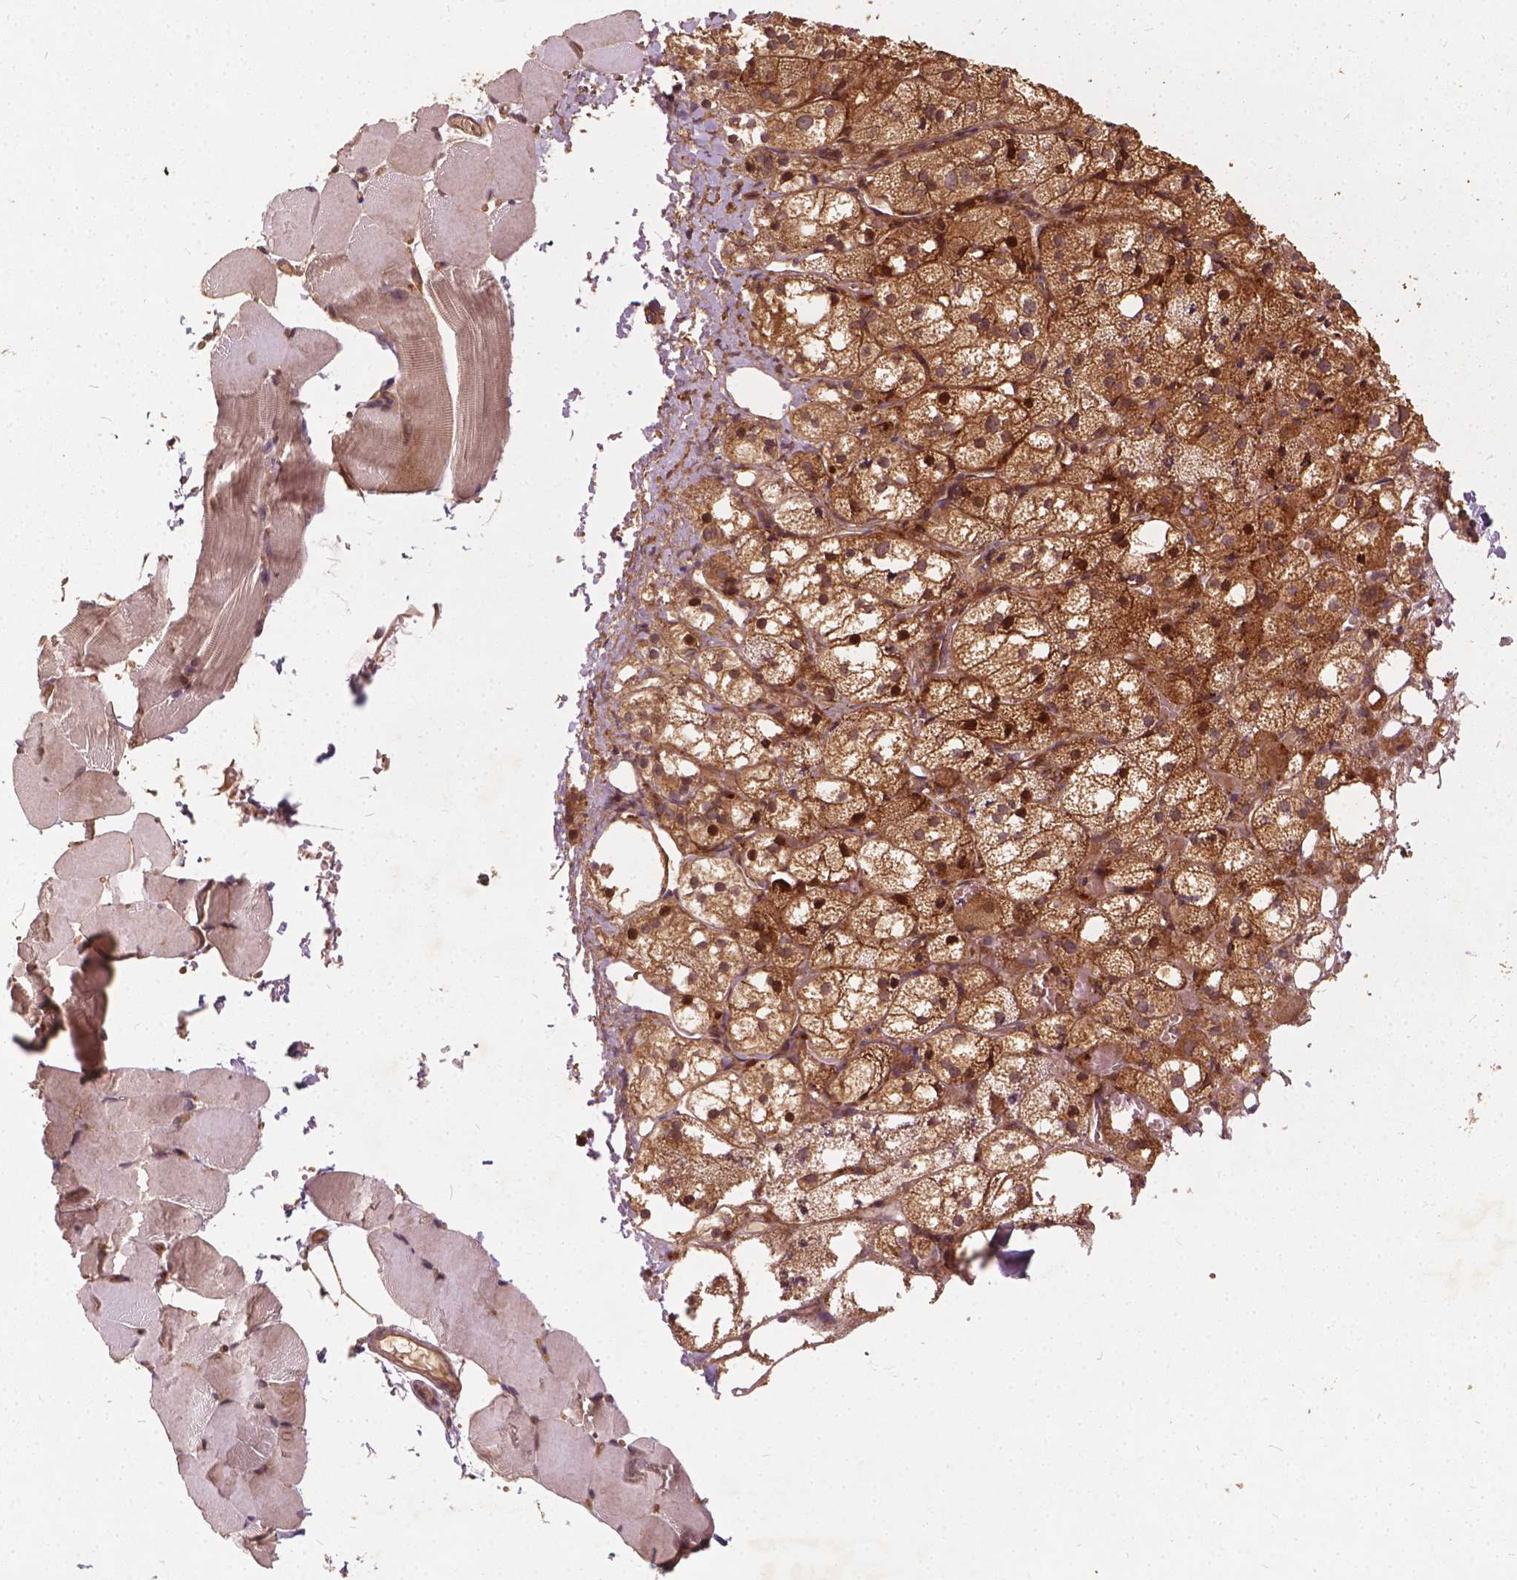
{"staining": {"intensity": "strong", "quantity": "25%-75%", "location": "cytoplasmic/membranous,nuclear"}, "tissue": "skeletal muscle", "cell_type": "Myocytes", "image_type": "normal", "snomed": [{"axis": "morphology", "description": "Normal tissue, NOS"}, {"axis": "topography", "description": "Skeletal muscle"}], "caption": "There is high levels of strong cytoplasmic/membranous,nuclear positivity in myocytes of benign skeletal muscle, as demonstrated by immunohistochemical staining (brown color).", "gene": "UBXN2A", "patient": {"sex": "female", "age": 37}}